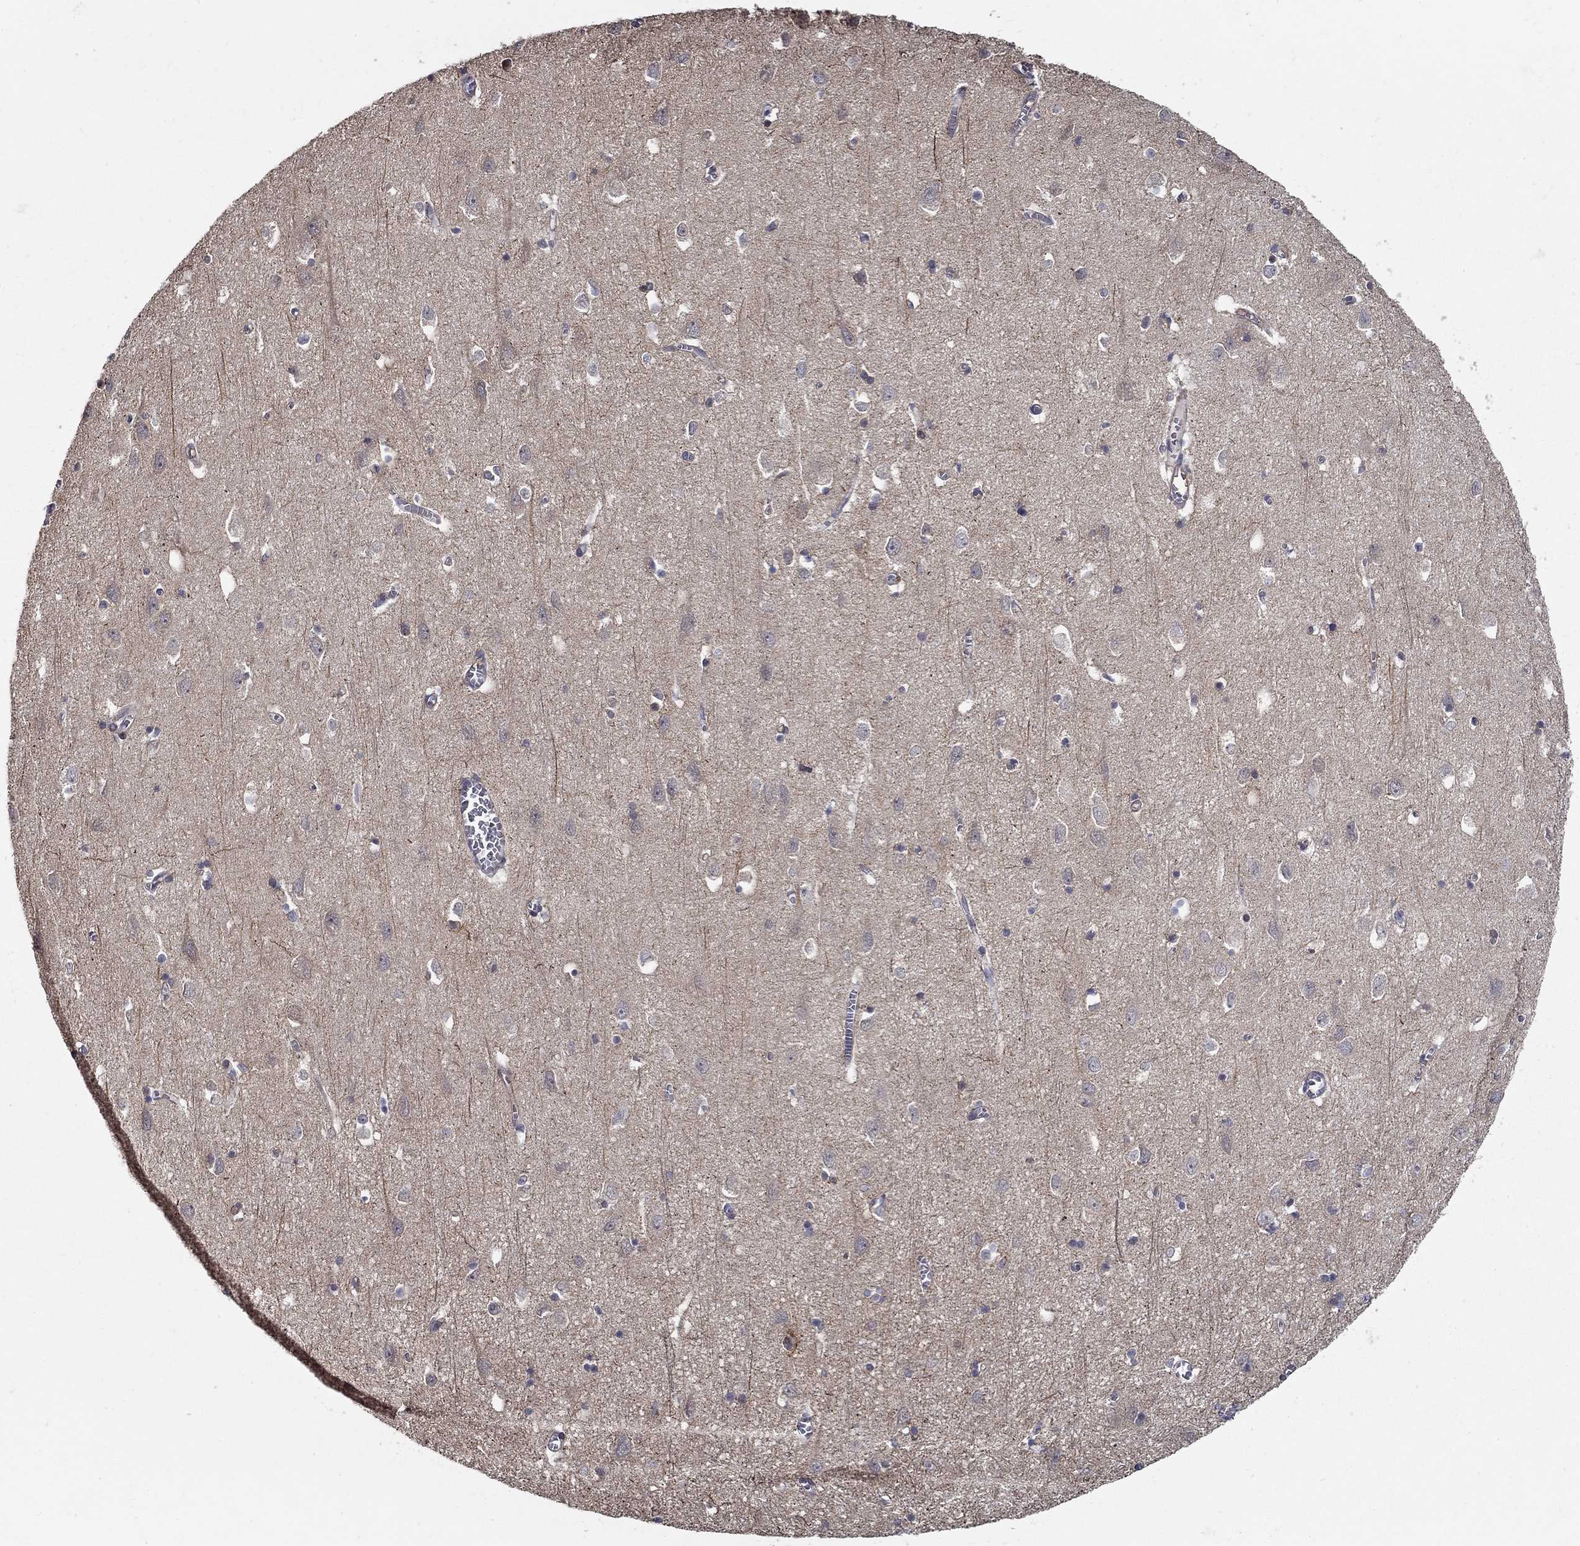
{"staining": {"intensity": "negative", "quantity": "none", "location": "none"}, "tissue": "cerebral cortex", "cell_type": "Endothelial cells", "image_type": "normal", "snomed": [{"axis": "morphology", "description": "Normal tissue, NOS"}, {"axis": "topography", "description": "Cerebral cortex"}], "caption": "This photomicrograph is of unremarkable cerebral cortex stained with IHC to label a protein in brown with the nuclei are counter-stained blue. There is no expression in endothelial cells. The staining is performed using DAB brown chromogen with nuclei counter-stained in using hematoxylin.", "gene": "ZNF594", "patient": {"sex": "male", "age": 70}}